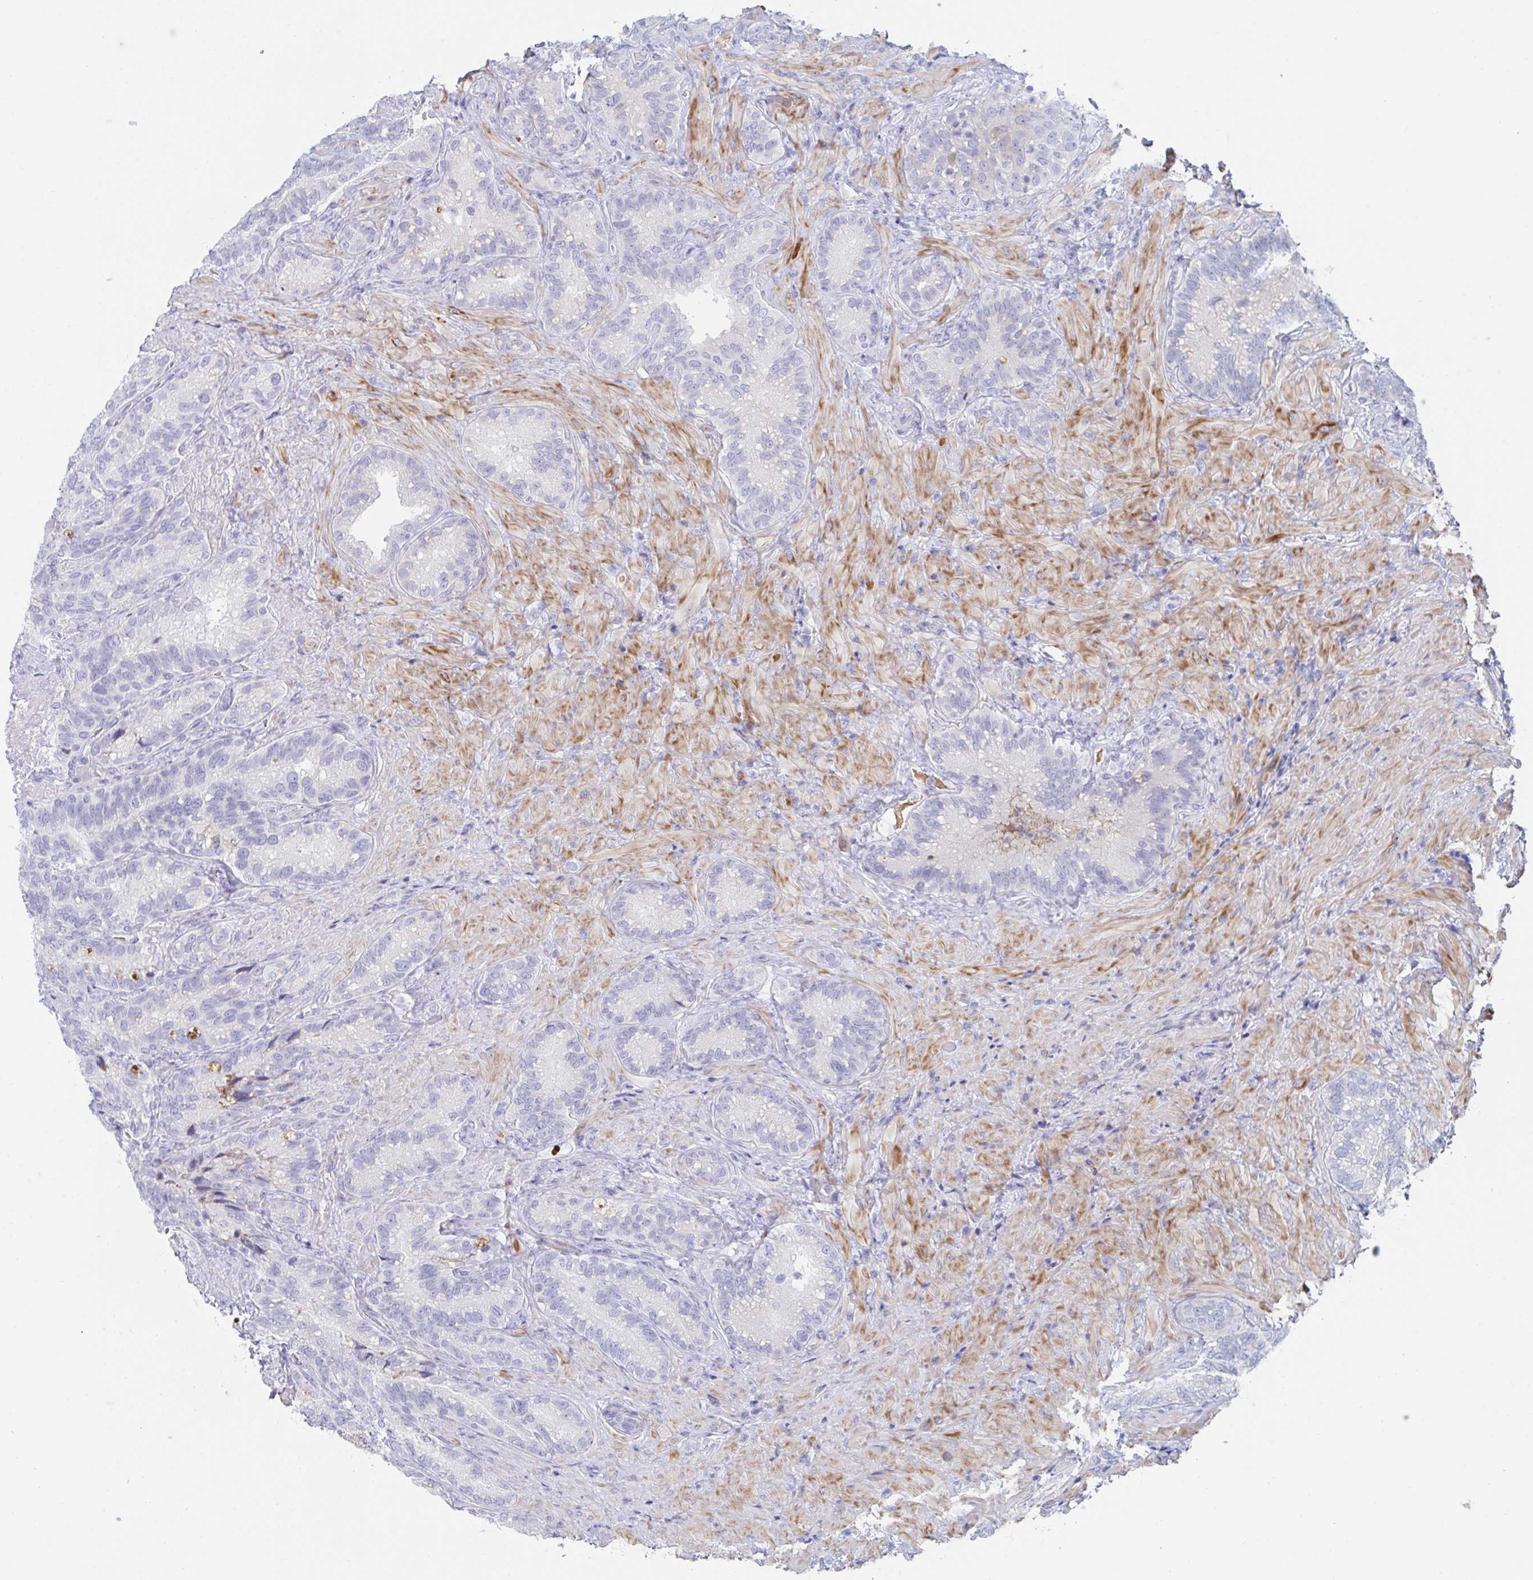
{"staining": {"intensity": "negative", "quantity": "none", "location": "none"}, "tissue": "seminal vesicle", "cell_type": "Glandular cells", "image_type": "normal", "snomed": [{"axis": "morphology", "description": "Normal tissue, NOS"}, {"axis": "topography", "description": "Seminal veicle"}], "caption": "Glandular cells are negative for brown protein staining in normal seminal vesicle. The staining was performed using DAB to visualize the protein expression in brown, while the nuclei were stained in blue with hematoxylin (Magnification: 20x).", "gene": "TNFAIP6", "patient": {"sex": "male", "age": 68}}